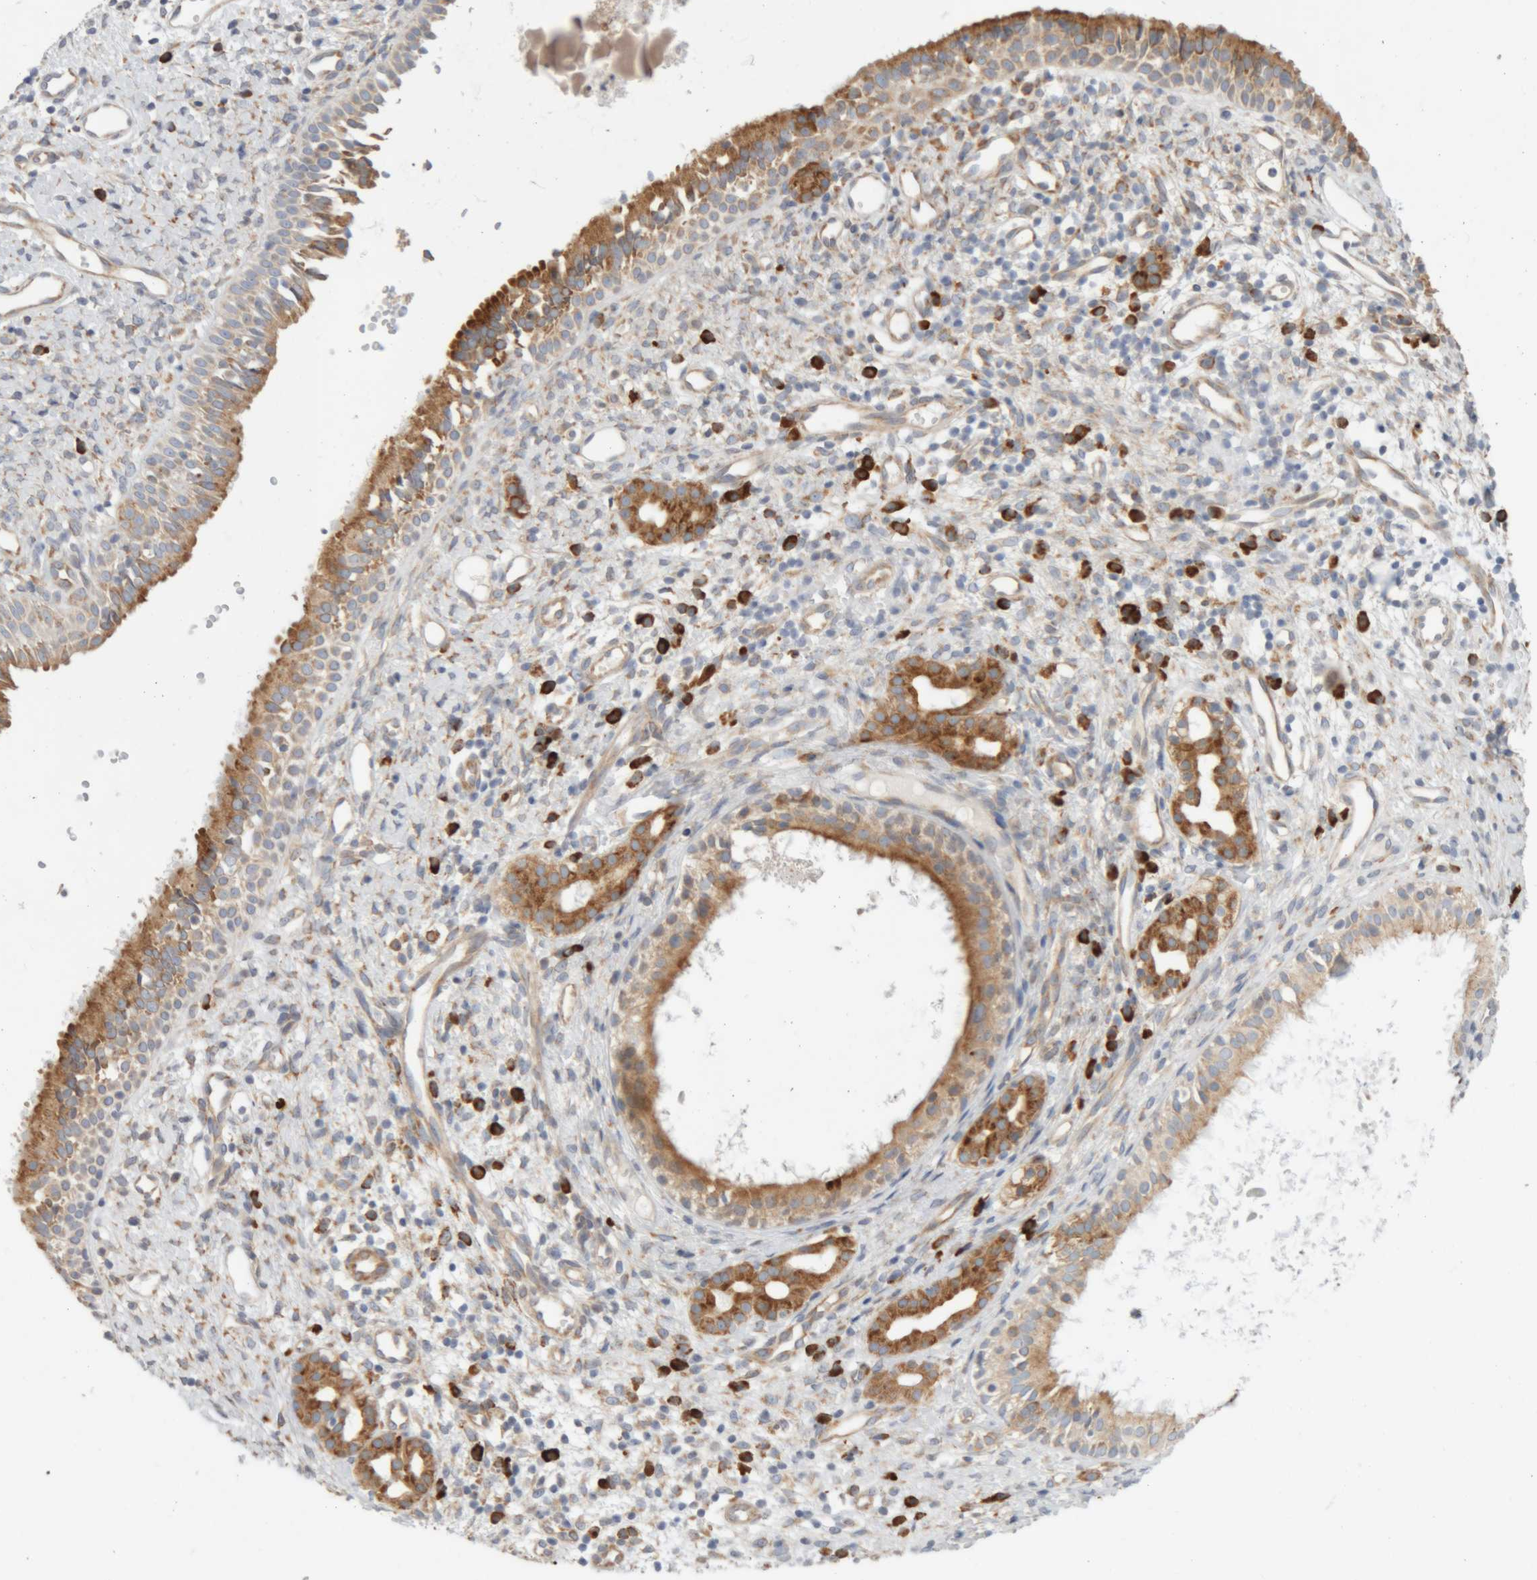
{"staining": {"intensity": "moderate", "quantity": ">75%", "location": "cytoplasmic/membranous"}, "tissue": "nasopharynx", "cell_type": "Respiratory epithelial cells", "image_type": "normal", "snomed": [{"axis": "morphology", "description": "Normal tissue, NOS"}, {"axis": "topography", "description": "Nasopharynx"}], "caption": "Immunohistochemical staining of normal nasopharynx displays medium levels of moderate cytoplasmic/membranous expression in about >75% of respiratory epithelial cells. (DAB (3,3'-diaminobenzidine) = brown stain, brightfield microscopy at high magnification).", "gene": "RPN2", "patient": {"sex": "male", "age": 22}}